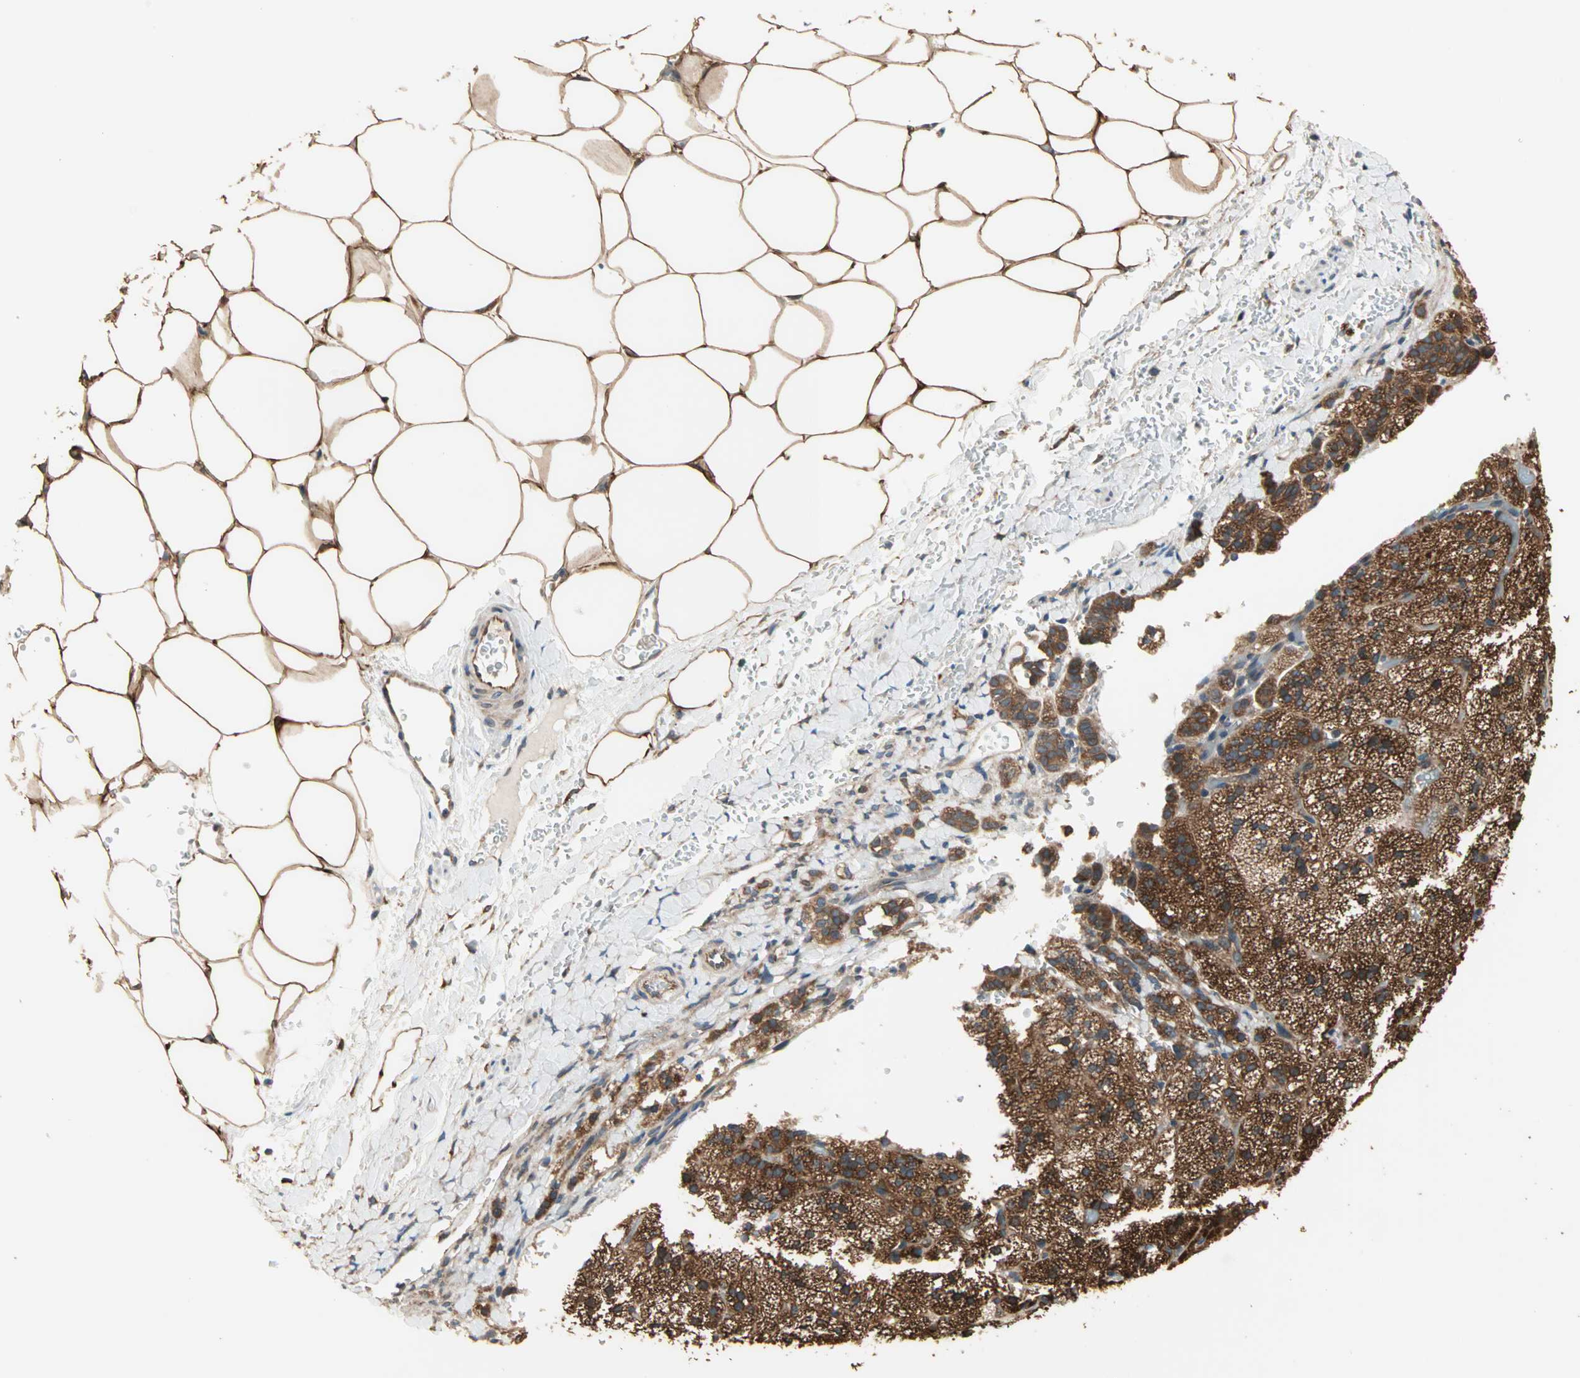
{"staining": {"intensity": "strong", "quantity": ">75%", "location": "cytoplasmic/membranous"}, "tissue": "adrenal gland", "cell_type": "Glandular cells", "image_type": "normal", "snomed": [{"axis": "morphology", "description": "Normal tissue, NOS"}, {"axis": "topography", "description": "Adrenal gland"}], "caption": "Benign adrenal gland demonstrates strong cytoplasmic/membranous staining in approximately >75% of glandular cells The staining is performed using DAB (3,3'-diaminobenzidine) brown chromogen to label protein expression. The nuclei are counter-stained blue using hematoxylin..", "gene": "SAR1A", "patient": {"sex": "male", "age": 35}}